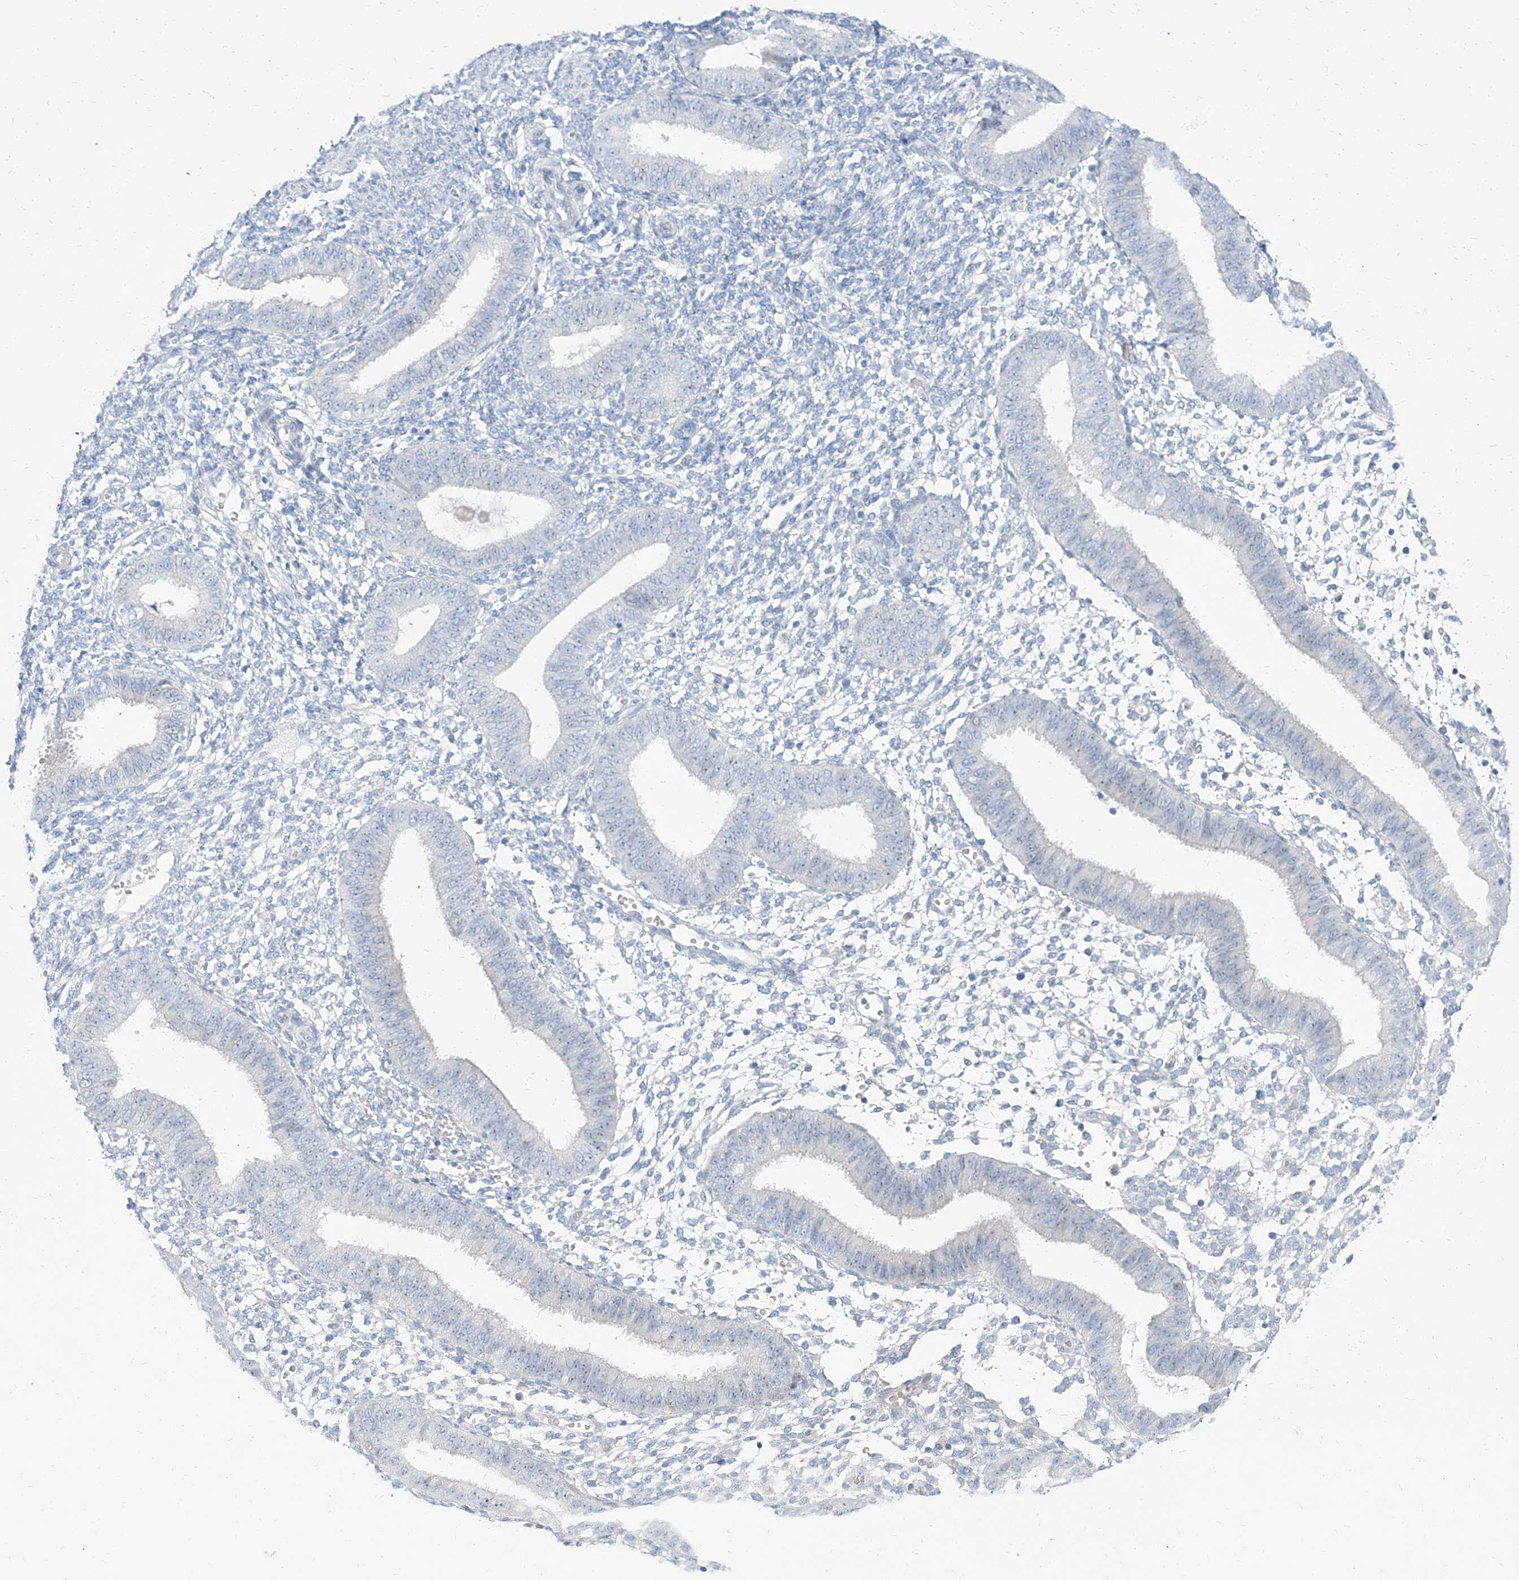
{"staining": {"intensity": "negative", "quantity": "none", "location": "none"}, "tissue": "endometrium", "cell_type": "Cells in endometrial stroma", "image_type": "normal", "snomed": [{"axis": "morphology", "description": "Normal tissue, NOS"}, {"axis": "topography", "description": "Uterus"}, {"axis": "topography", "description": "Endometrium"}], "caption": "This is a micrograph of IHC staining of unremarkable endometrium, which shows no positivity in cells in endometrial stroma.", "gene": "TXLNB", "patient": {"sex": "female", "age": 48}}